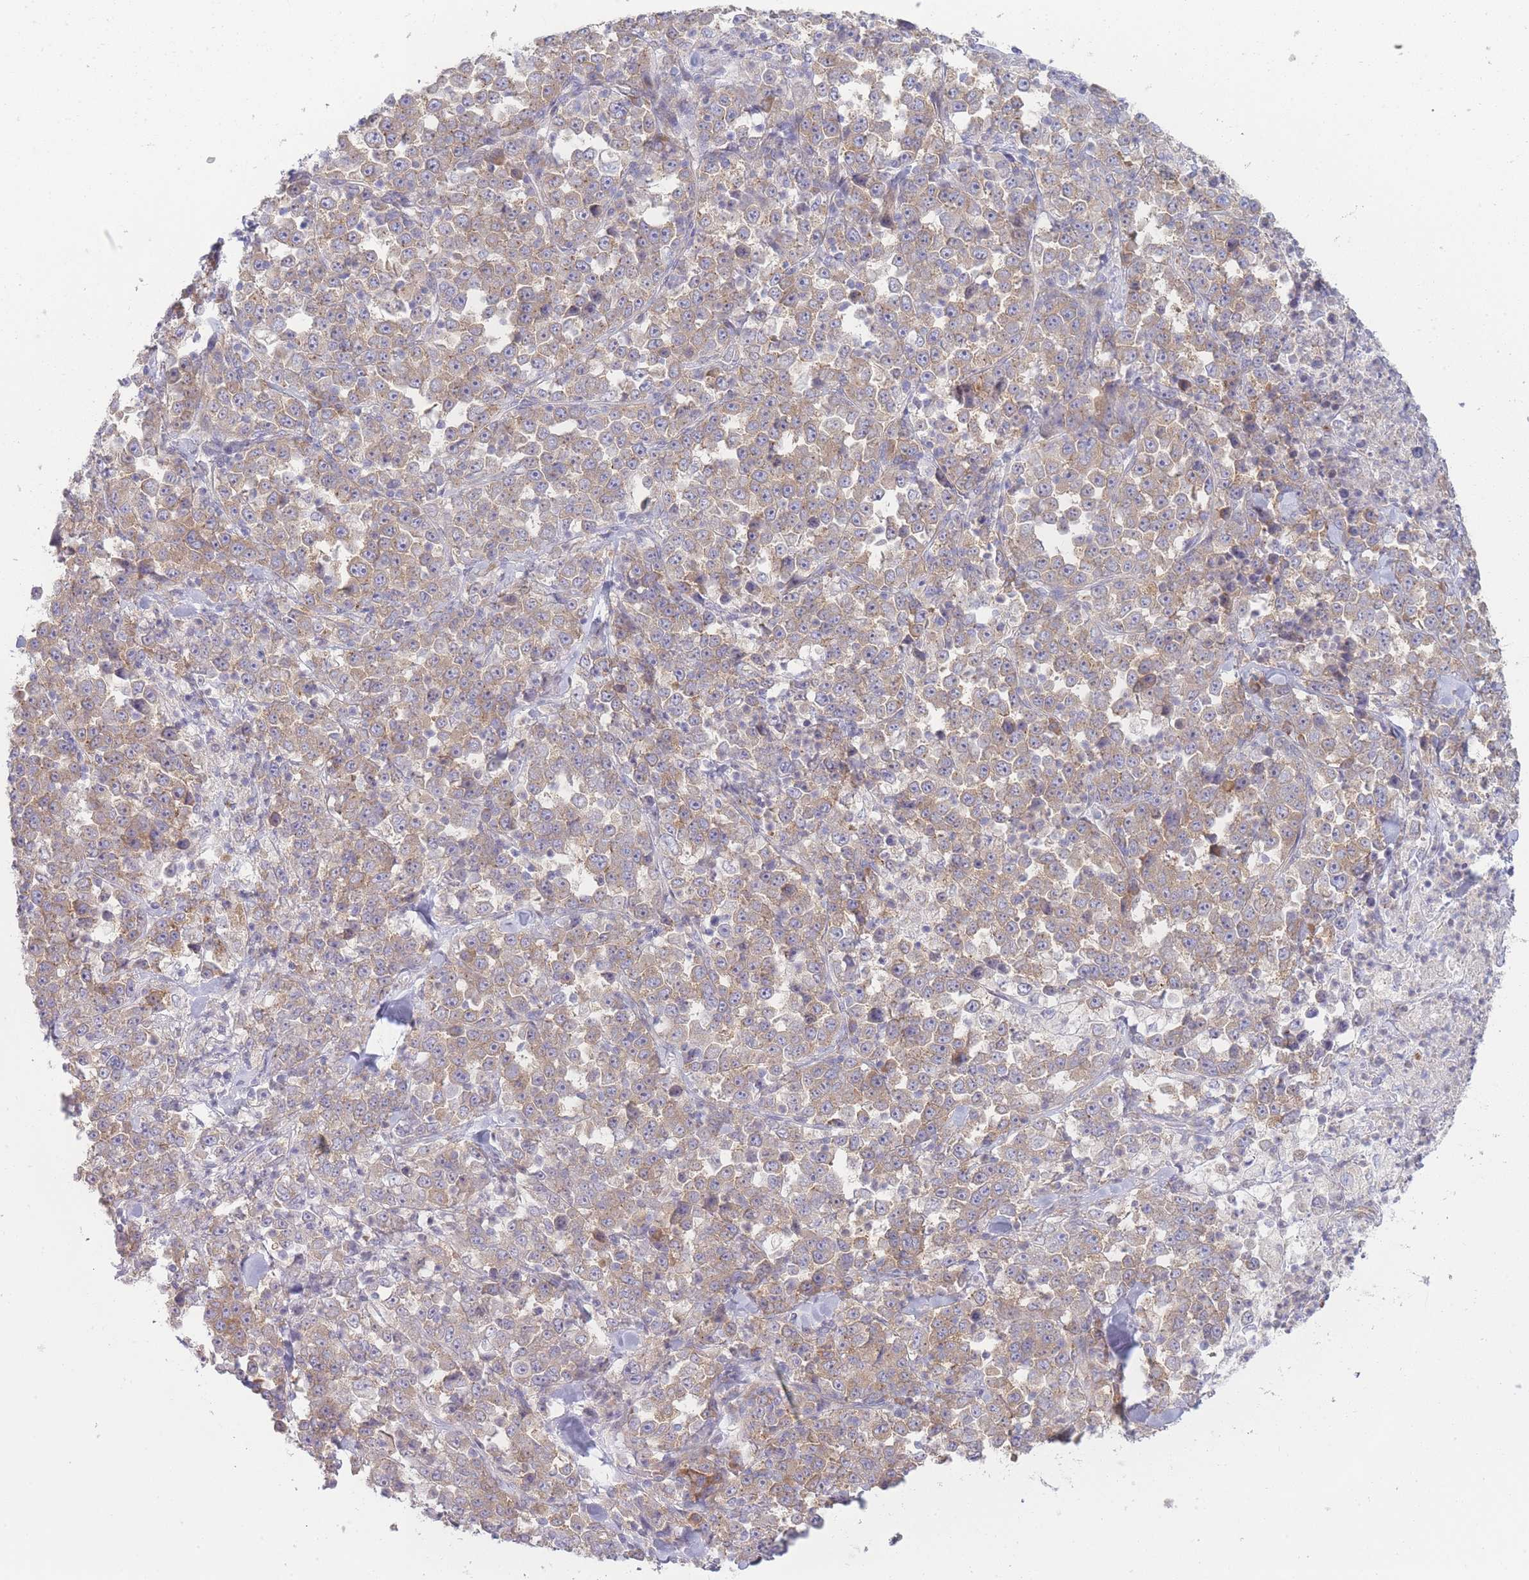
{"staining": {"intensity": "moderate", "quantity": ">75%", "location": "cytoplasmic/membranous"}, "tissue": "stomach cancer", "cell_type": "Tumor cells", "image_type": "cancer", "snomed": [{"axis": "morphology", "description": "Normal tissue, NOS"}, {"axis": "morphology", "description": "Adenocarcinoma, NOS"}, {"axis": "topography", "description": "Stomach, upper"}, {"axis": "topography", "description": "Stomach"}], "caption": "A photomicrograph of stomach cancer stained for a protein exhibits moderate cytoplasmic/membranous brown staining in tumor cells.", "gene": "OR5L2", "patient": {"sex": "male", "age": 59}}